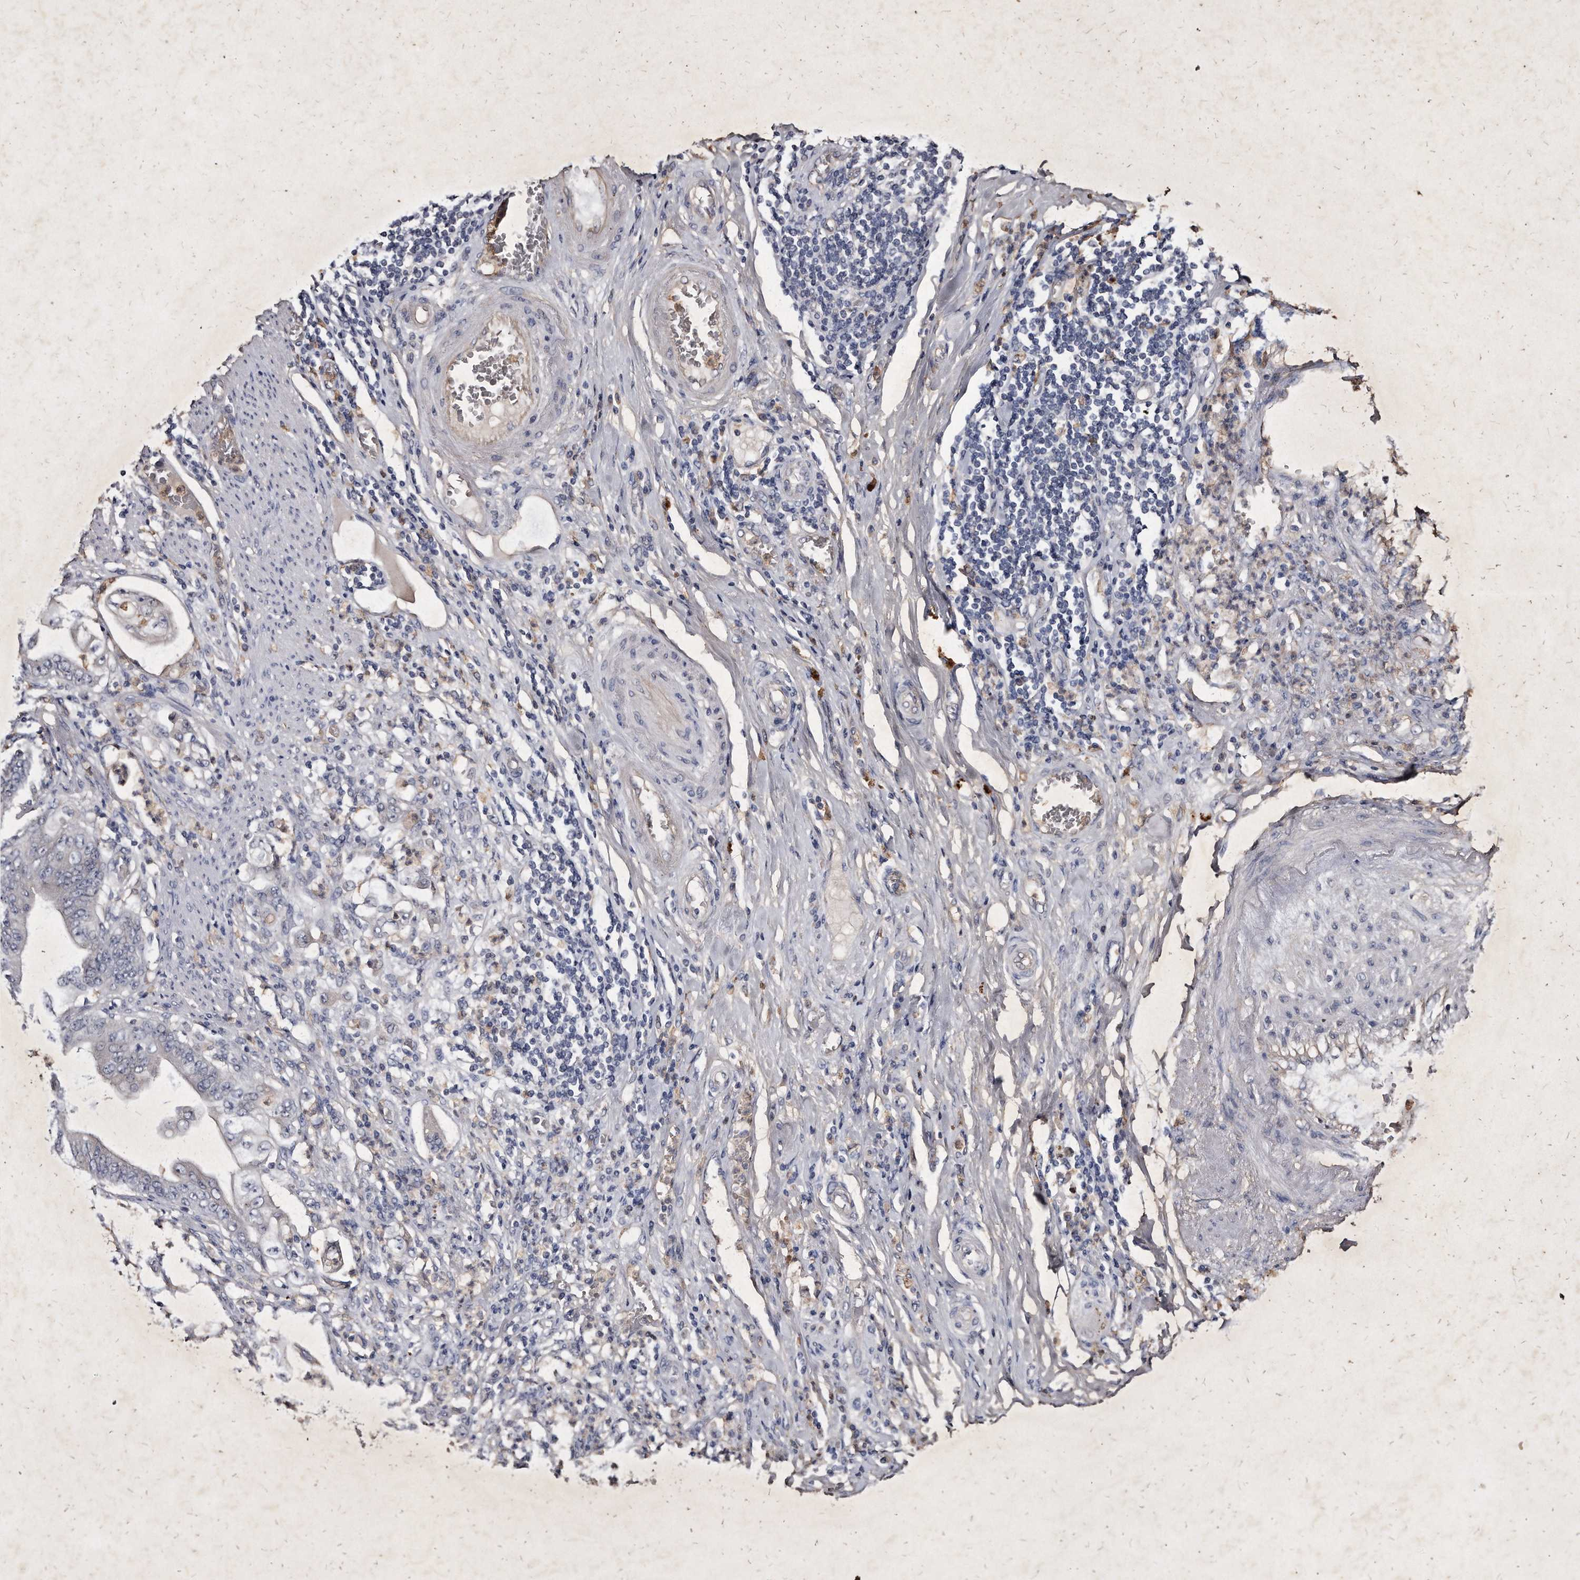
{"staining": {"intensity": "negative", "quantity": "none", "location": "none"}, "tissue": "stomach cancer", "cell_type": "Tumor cells", "image_type": "cancer", "snomed": [{"axis": "morphology", "description": "Adenocarcinoma, NOS"}, {"axis": "topography", "description": "Stomach"}], "caption": "Protein analysis of stomach adenocarcinoma demonstrates no significant expression in tumor cells.", "gene": "KLHDC3", "patient": {"sex": "female", "age": 73}}